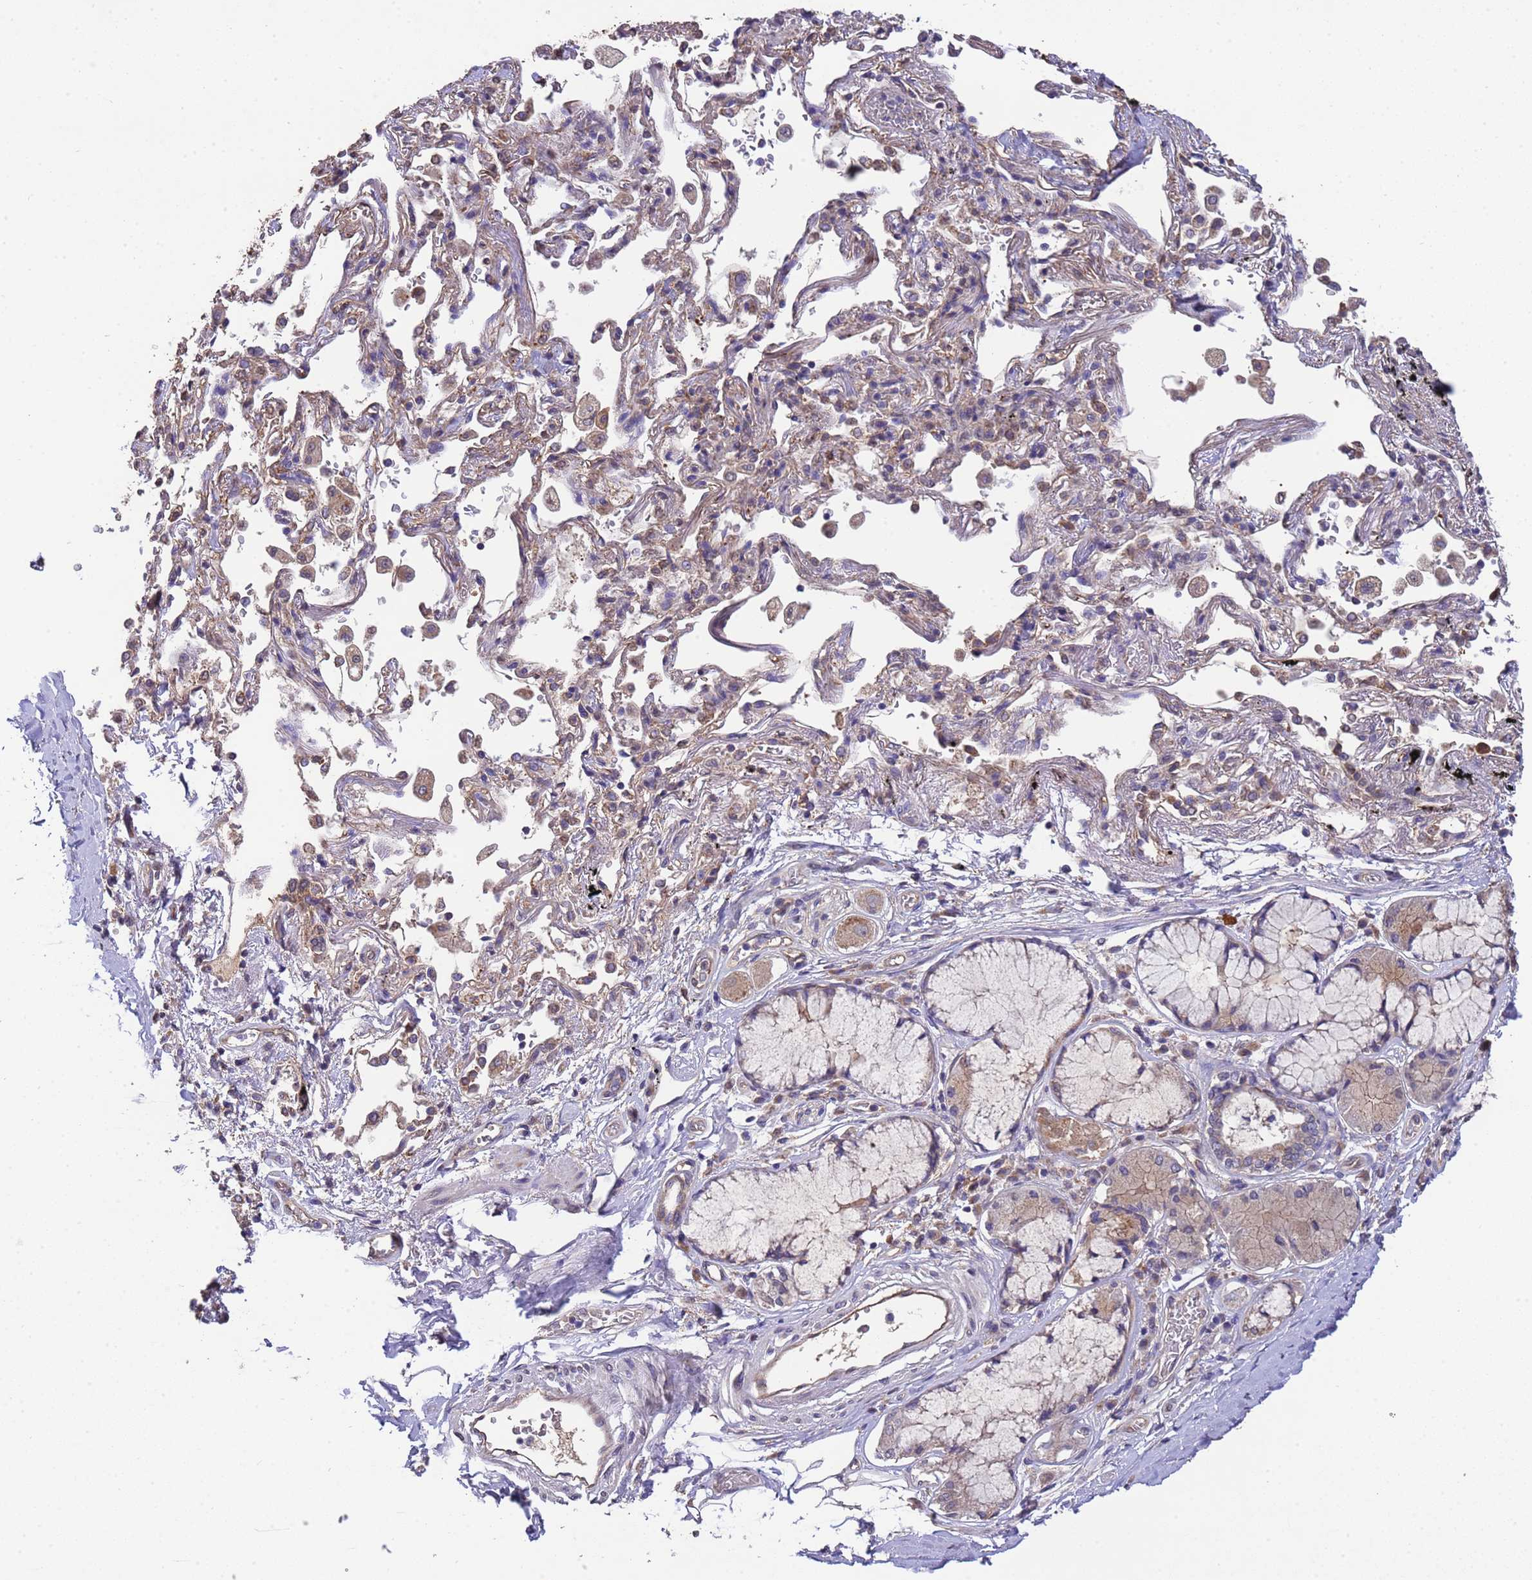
{"staining": {"intensity": "negative", "quantity": "none", "location": "none"}, "tissue": "adipose tissue", "cell_type": "Adipocytes", "image_type": "normal", "snomed": [{"axis": "morphology", "description": "Normal tissue, NOS"}, {"axis": "topography", "description": "Cartilage tissue"}], "caption": "IHC of normal human adipose tissue reveals no positivity in adipocytes. Nuclei are stained in blue.", "gene": "NPHP1", "patient": {"sex": "male", "age": 73}}